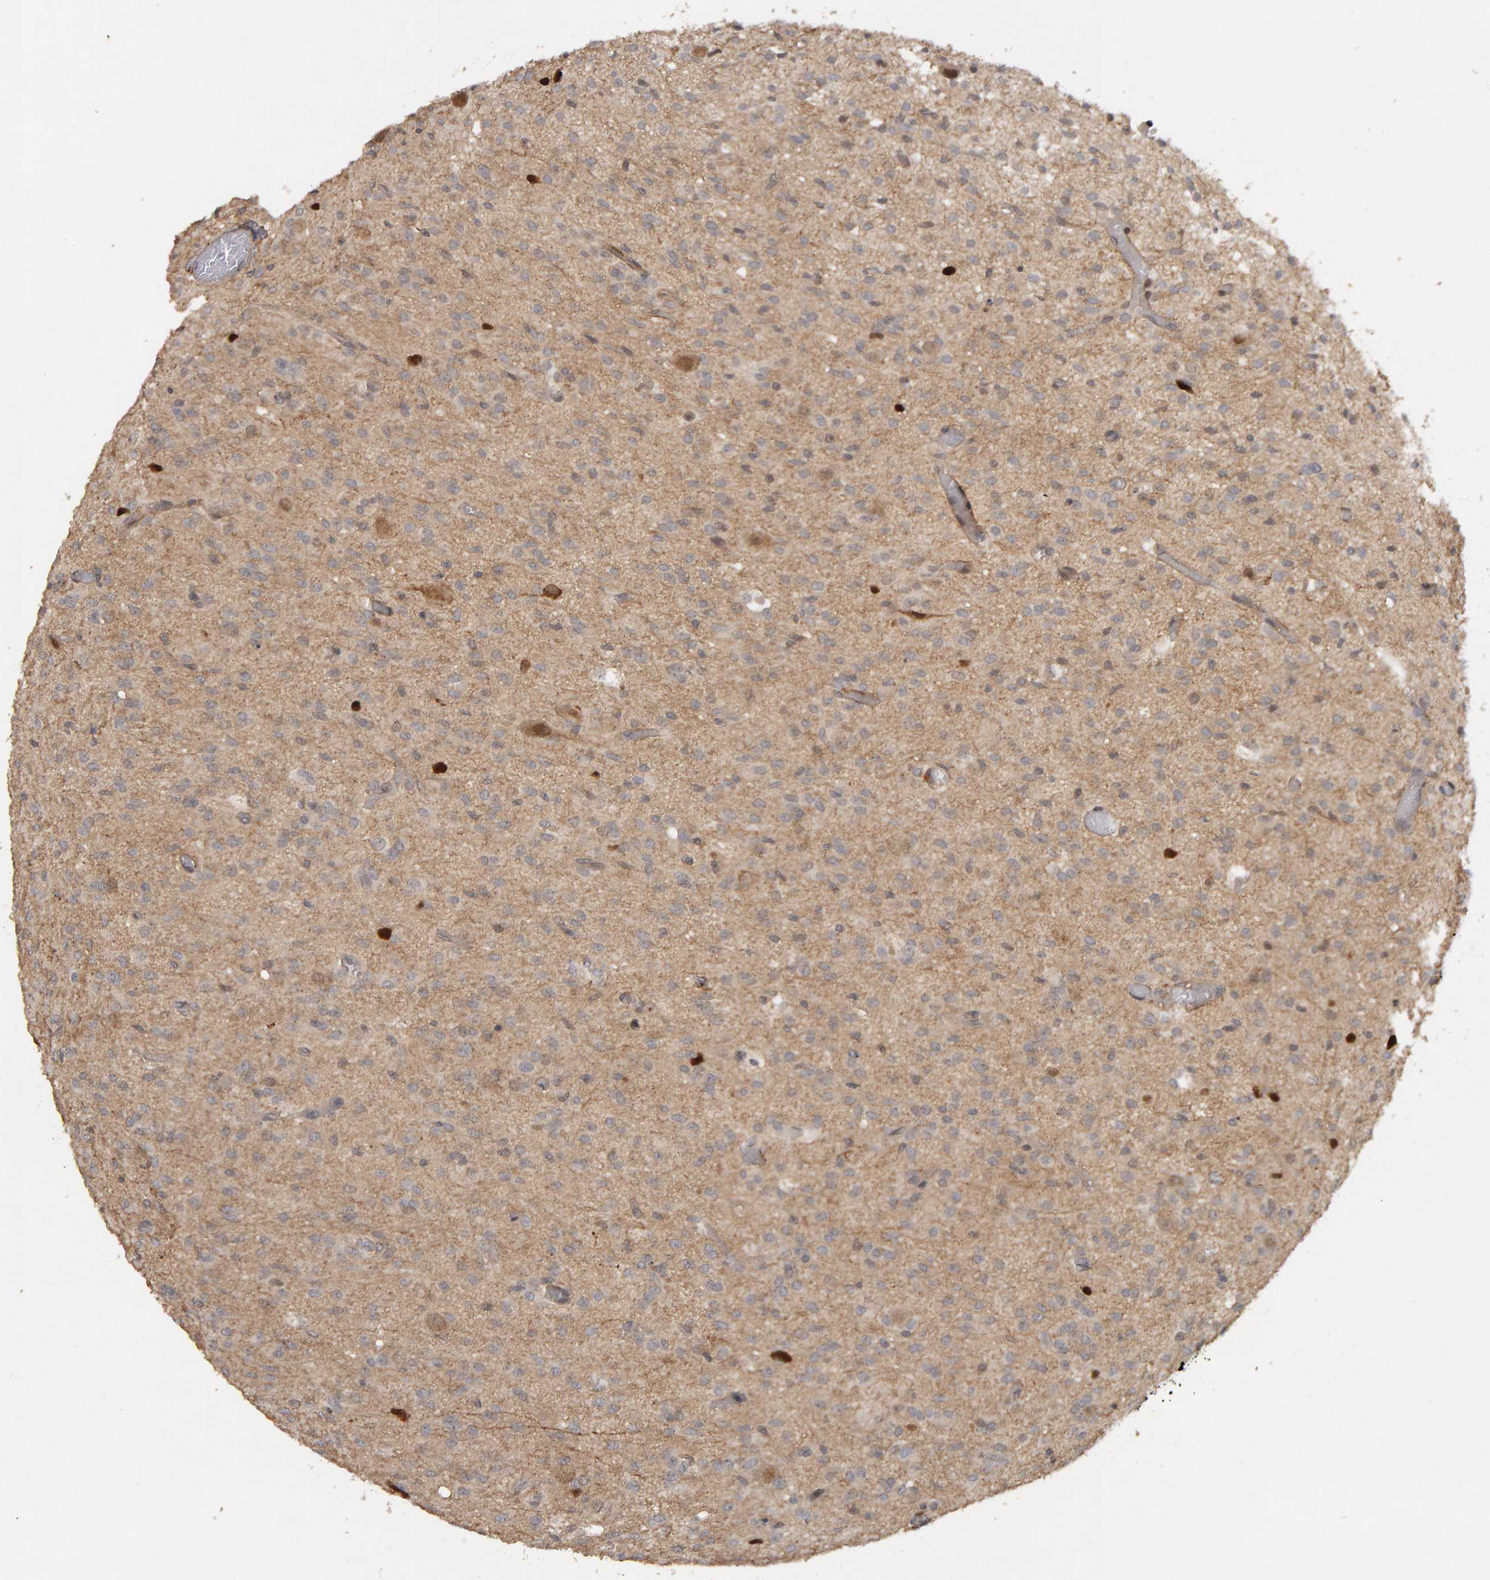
{"staining": {"intensity": "moderate", "quantity": "<25%", "location": "nuclear"}, "tissue": "glioma", "cell_type": "Tumor cells", "image_type": "cancer", "snomed": [{"axis": "morphology", "description": "Glioma, malignant, High grade"}, {"axis": "topography", "description": "Brain"}], "caption": "Immunohistochemistry (IHC) of glioma reveals low levels of moderate nuclear positivity in approximately <25% of tumor cells.", "gene": "CDCA5", "patient": {"sex": "female", "age": 59}}